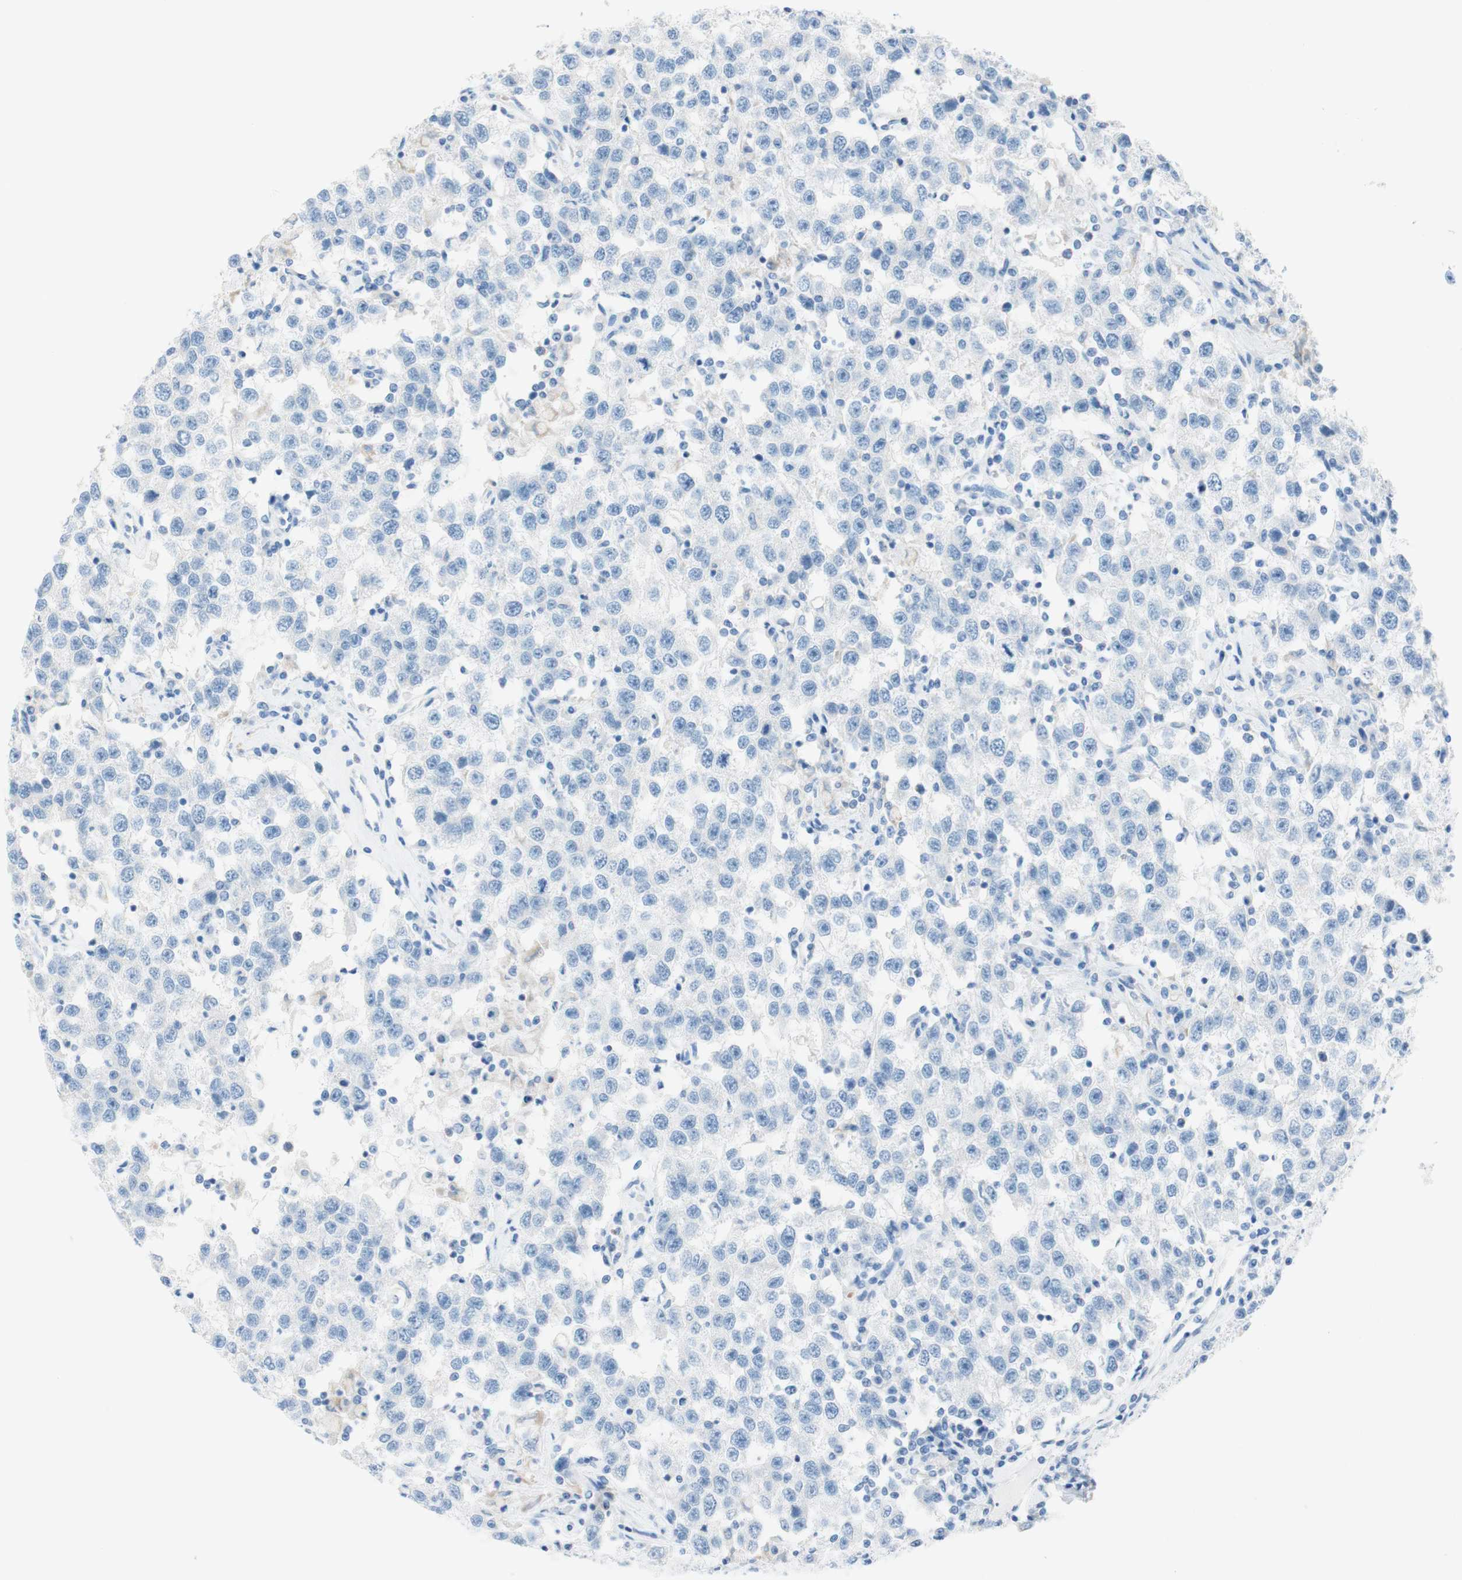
{"staining": {"intensity": "negative", "quantity": "none", "location": "none"}, "tissue": "testis cancer", "cell_type": "Tumor cells", "image_type": "cancer", "snomed": [{"axis": "morphology", "description": "Seminoma, NOS"}, {"axis": "topography", "description": "Testis"}], "caption": "Seminoma (testis) stained for a protein using immunohistochemistry (IHC) displays no positivity tumor cells.", "gene": "CEACAM1", "patient": {"sex": "male", "age": 41}}